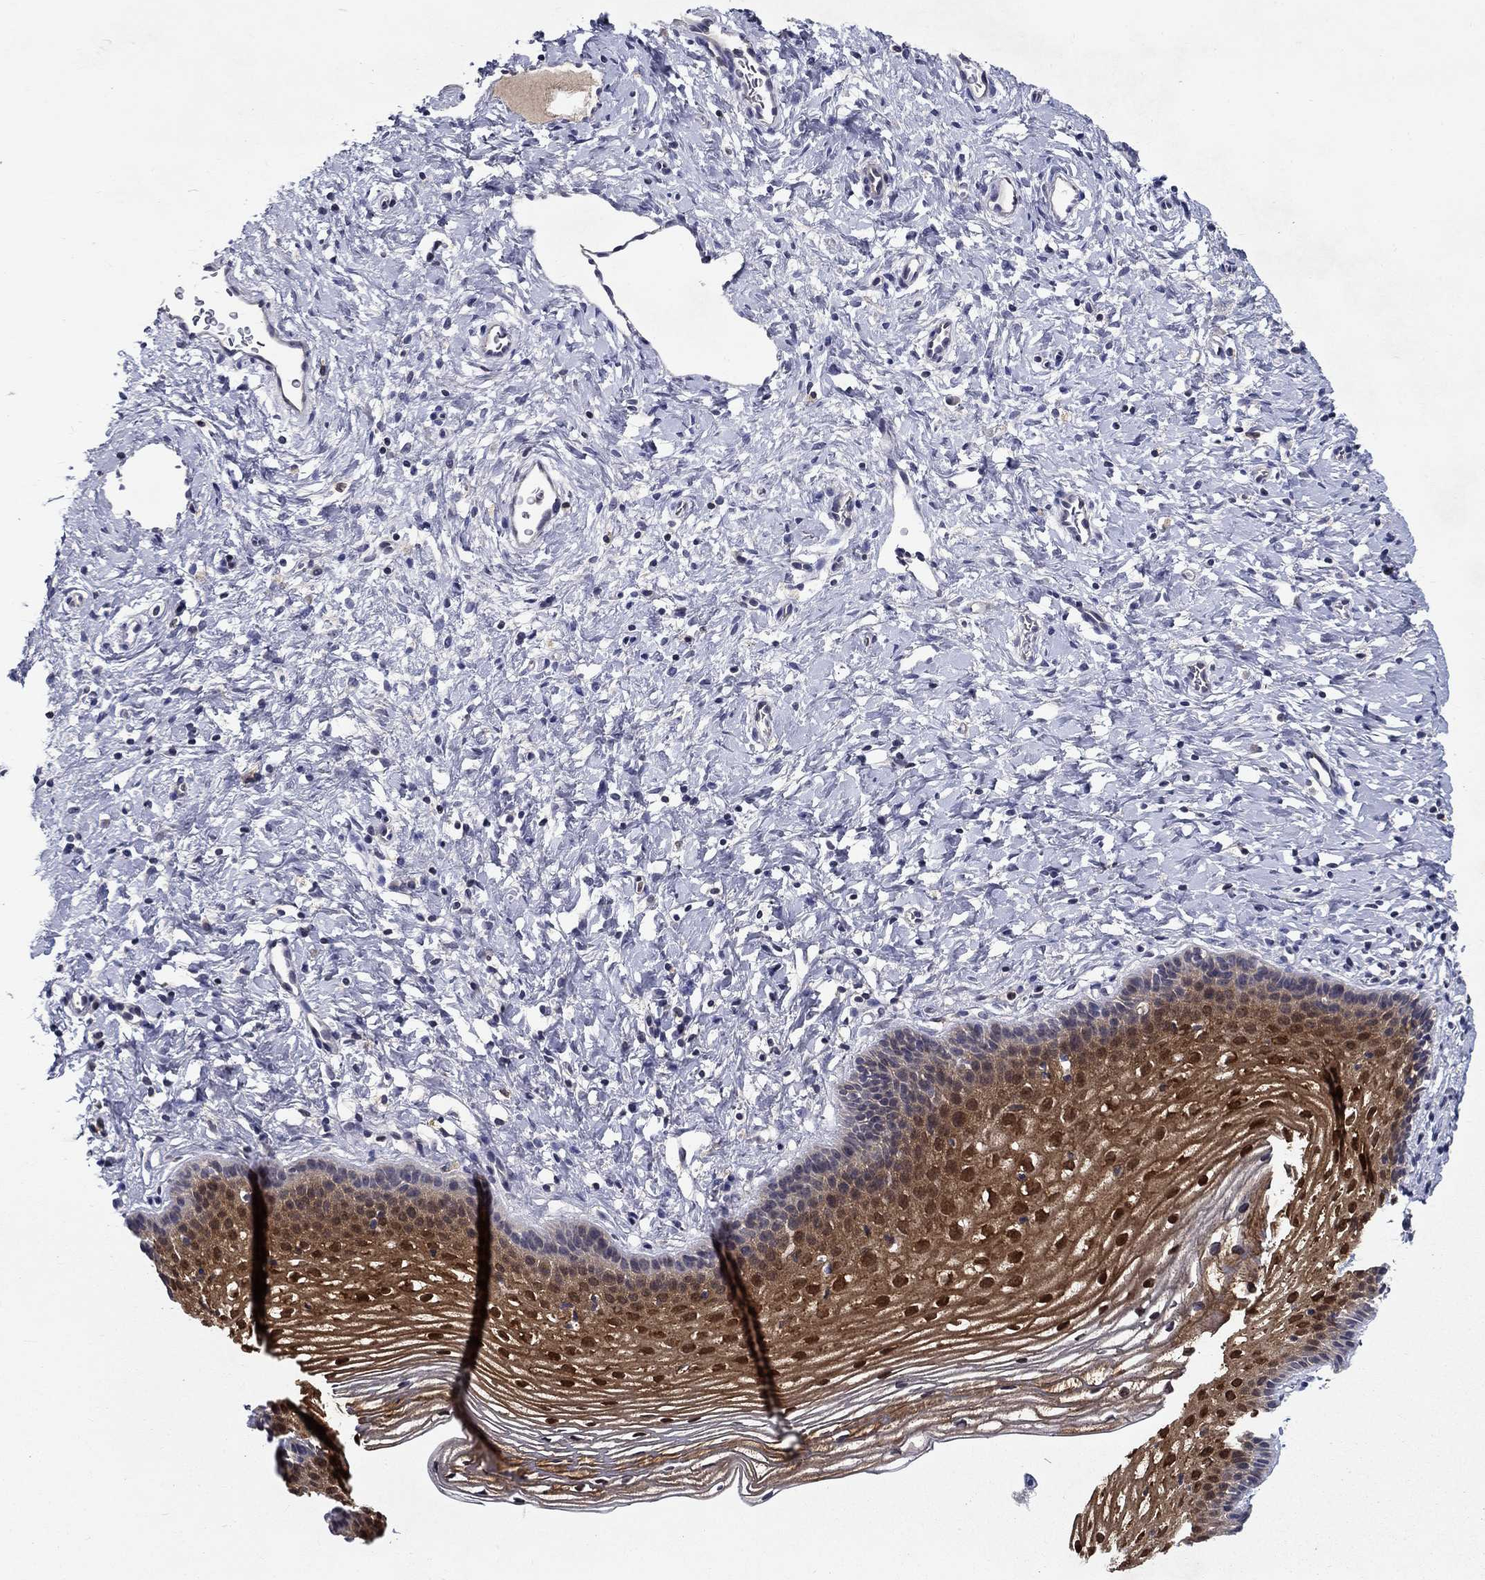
{"staining": {"intensity": "strong", "quantity": ">75%", "location": "cytoplasmic/membranous,nuclear"}, "tissue": "cervix", "cell_type": "Squamous epithelial cells", "image_type": "normal", "snomed": [{"axis": "morphology", "description": "Normal tissue, NOS"}, {"axis": "topography", "description": "Cervix"}], "caption": "Immunohistochemistry (IHC) (DAB) staining of normal human cervix exhibits strong cytoplasmic/membranous,nuclear protein staining in about >75% of squamous epithelial cells. (DAB IHC with brightfield microscopy, high magnification).", "gene": "GLTP", "patient": {"sex": "female", "age": 39}}